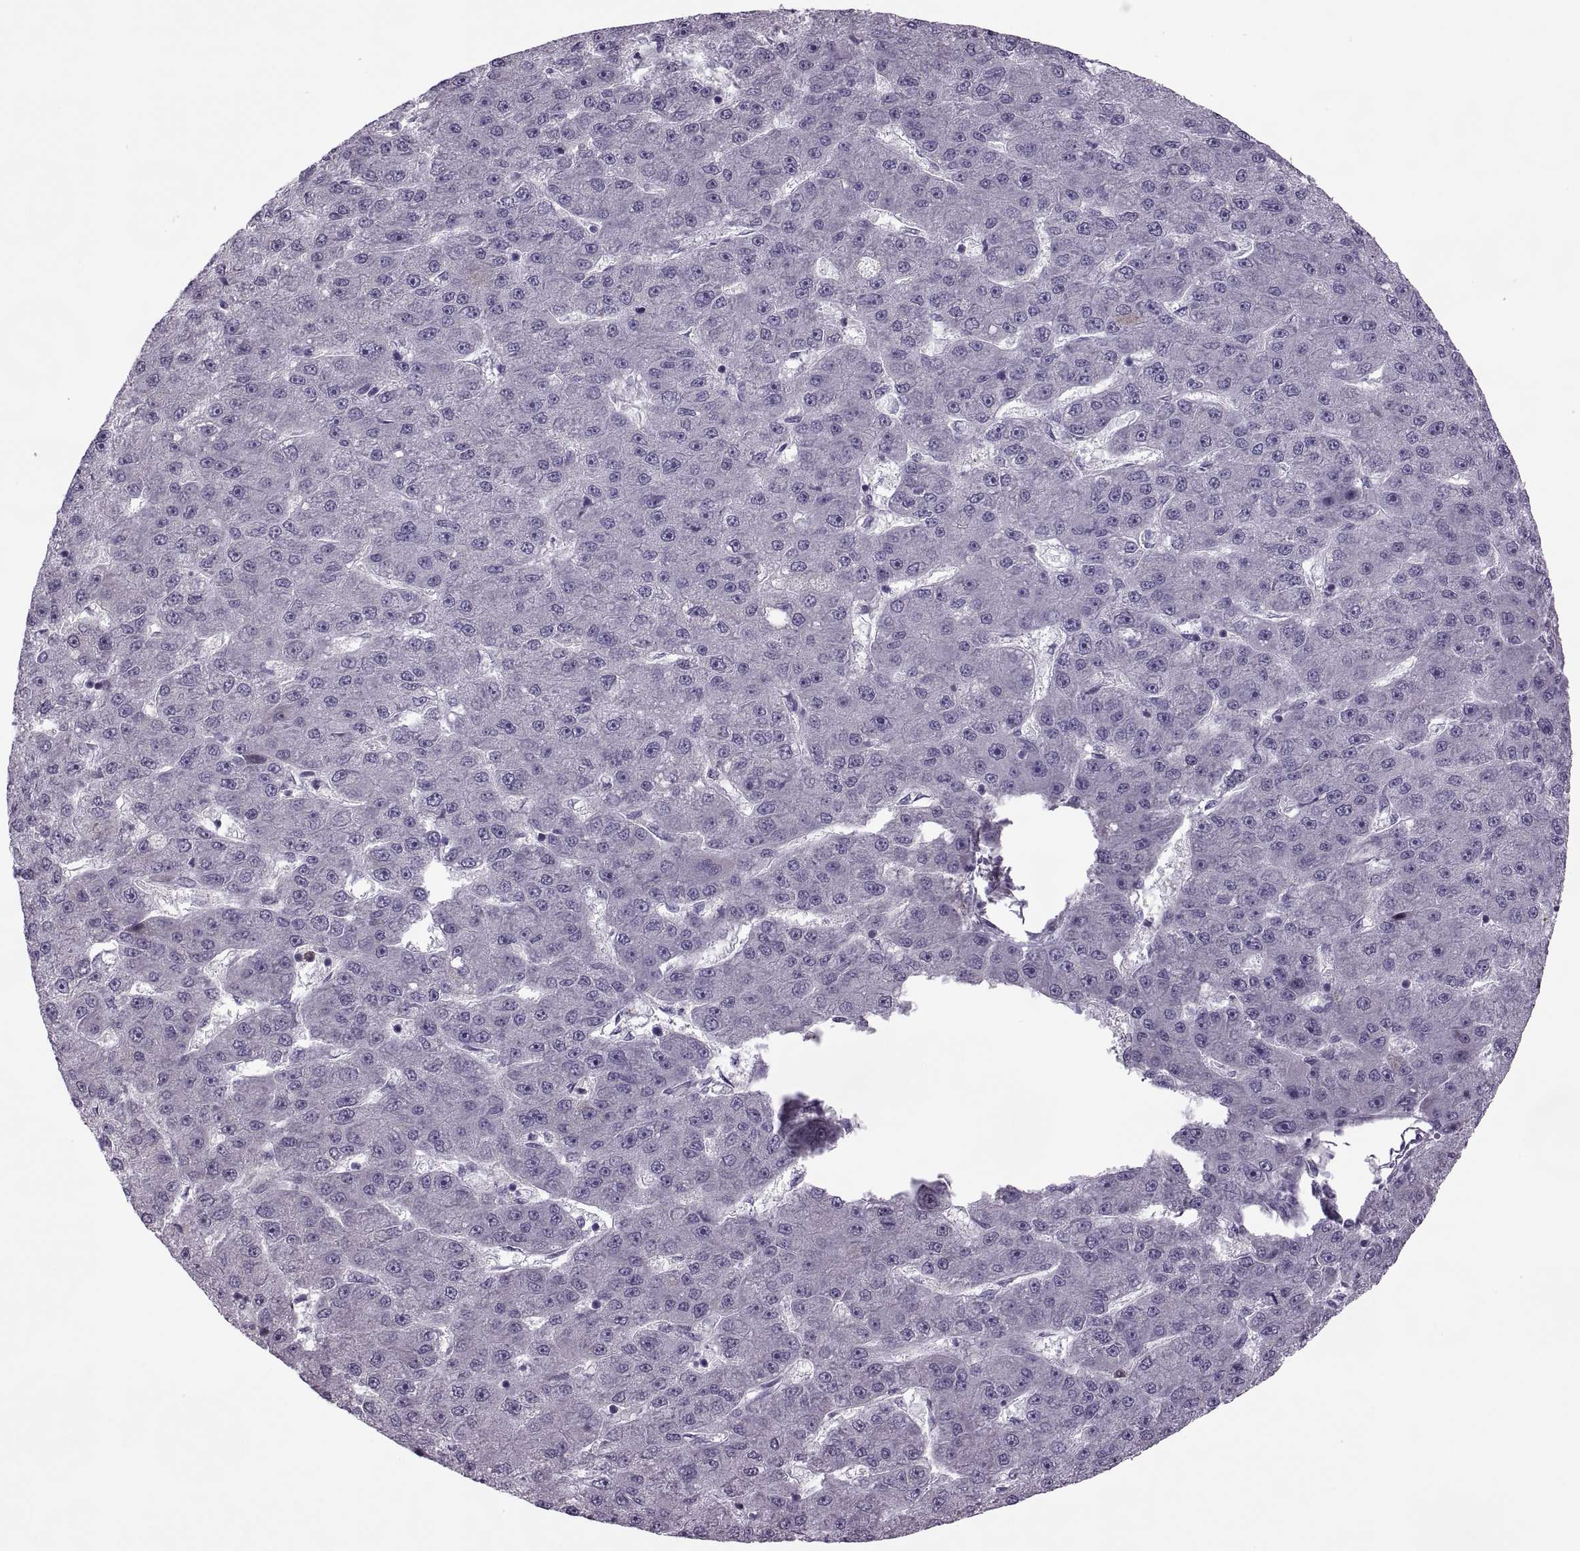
{"staining": {"intensity": "negative", "quantity": "none", "location": "none"}, "tissue": "liver cancer", "cell_type": "Tumor cells", "image_type": "cancer", "snomed": [{"axis": "morphology", "description": "Carcinoma, Hepatocellular, NOS"}, {"axis": "topography", "description": "Liver"}], "caption": "IHC of human liver cancer (hepatocellular carcinoma) exhibits no expression in tumor cells. The staining is performed using DAB brown chromogen with nuclei counter-stained in using hematoxylin.", "gene": "ODF3", "patient": {"sex": "male", "age": 67}}